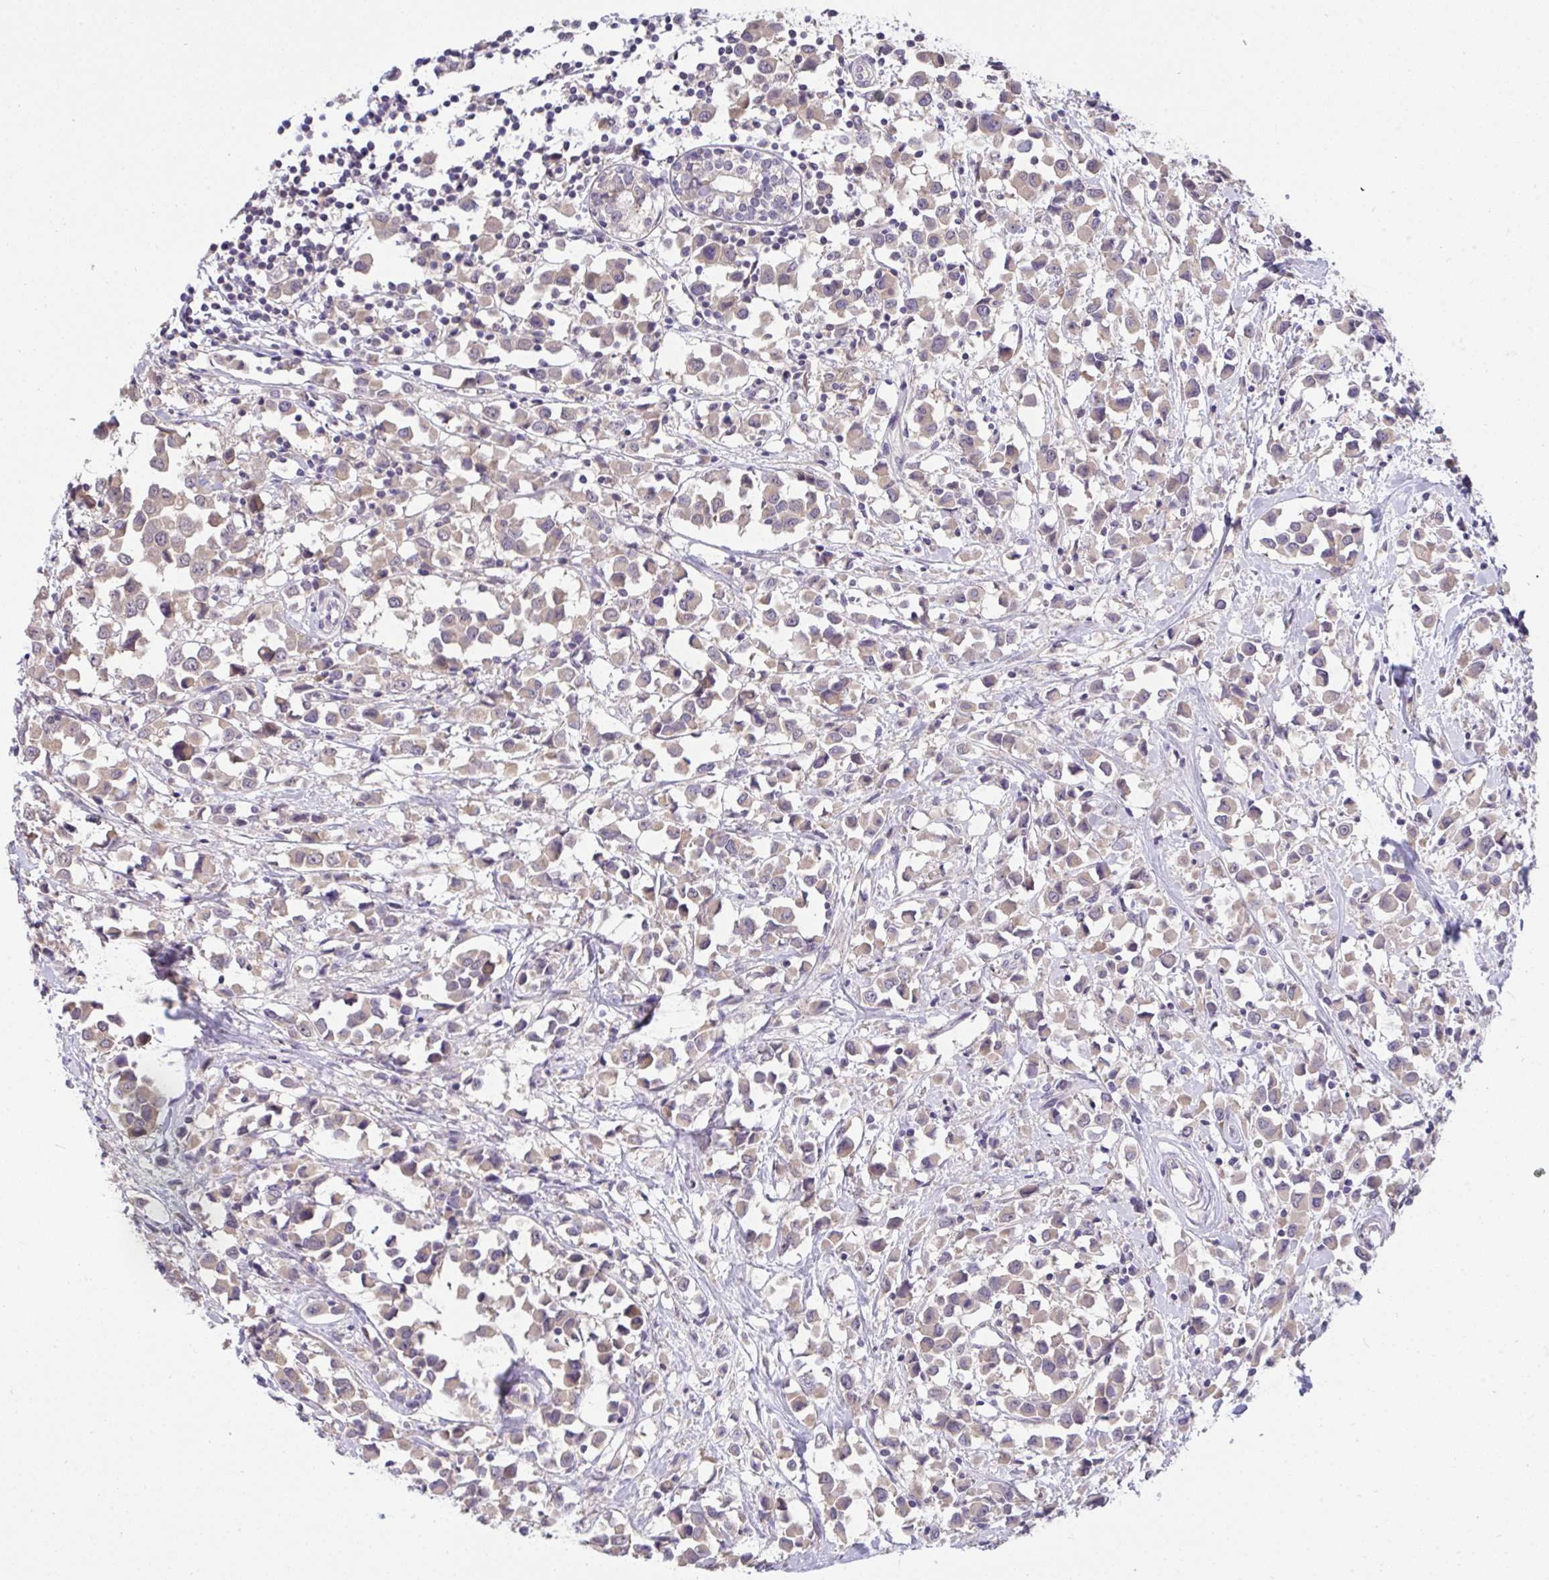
{"staining": {"intensity": "weak", "quantity": ">75%", "location": "cytoplasmic/membranous"}, "tissue": "breast cancer", "cell_type": "Tumor cells", "image_type": "cancer", "snomed": [{"axis": "morphology", "description": "Duct carcinoma"}, {"axis": "topography", "description": "Breast"}], "caption": "Immunohistochemical staining of breast cancer shows low levels of weak cytoplasmic/membranous protein positivity in approximately >75% of tumor cells.", "gene": "TMEM41A", "patient": {"sex": "female", "age": 61}}